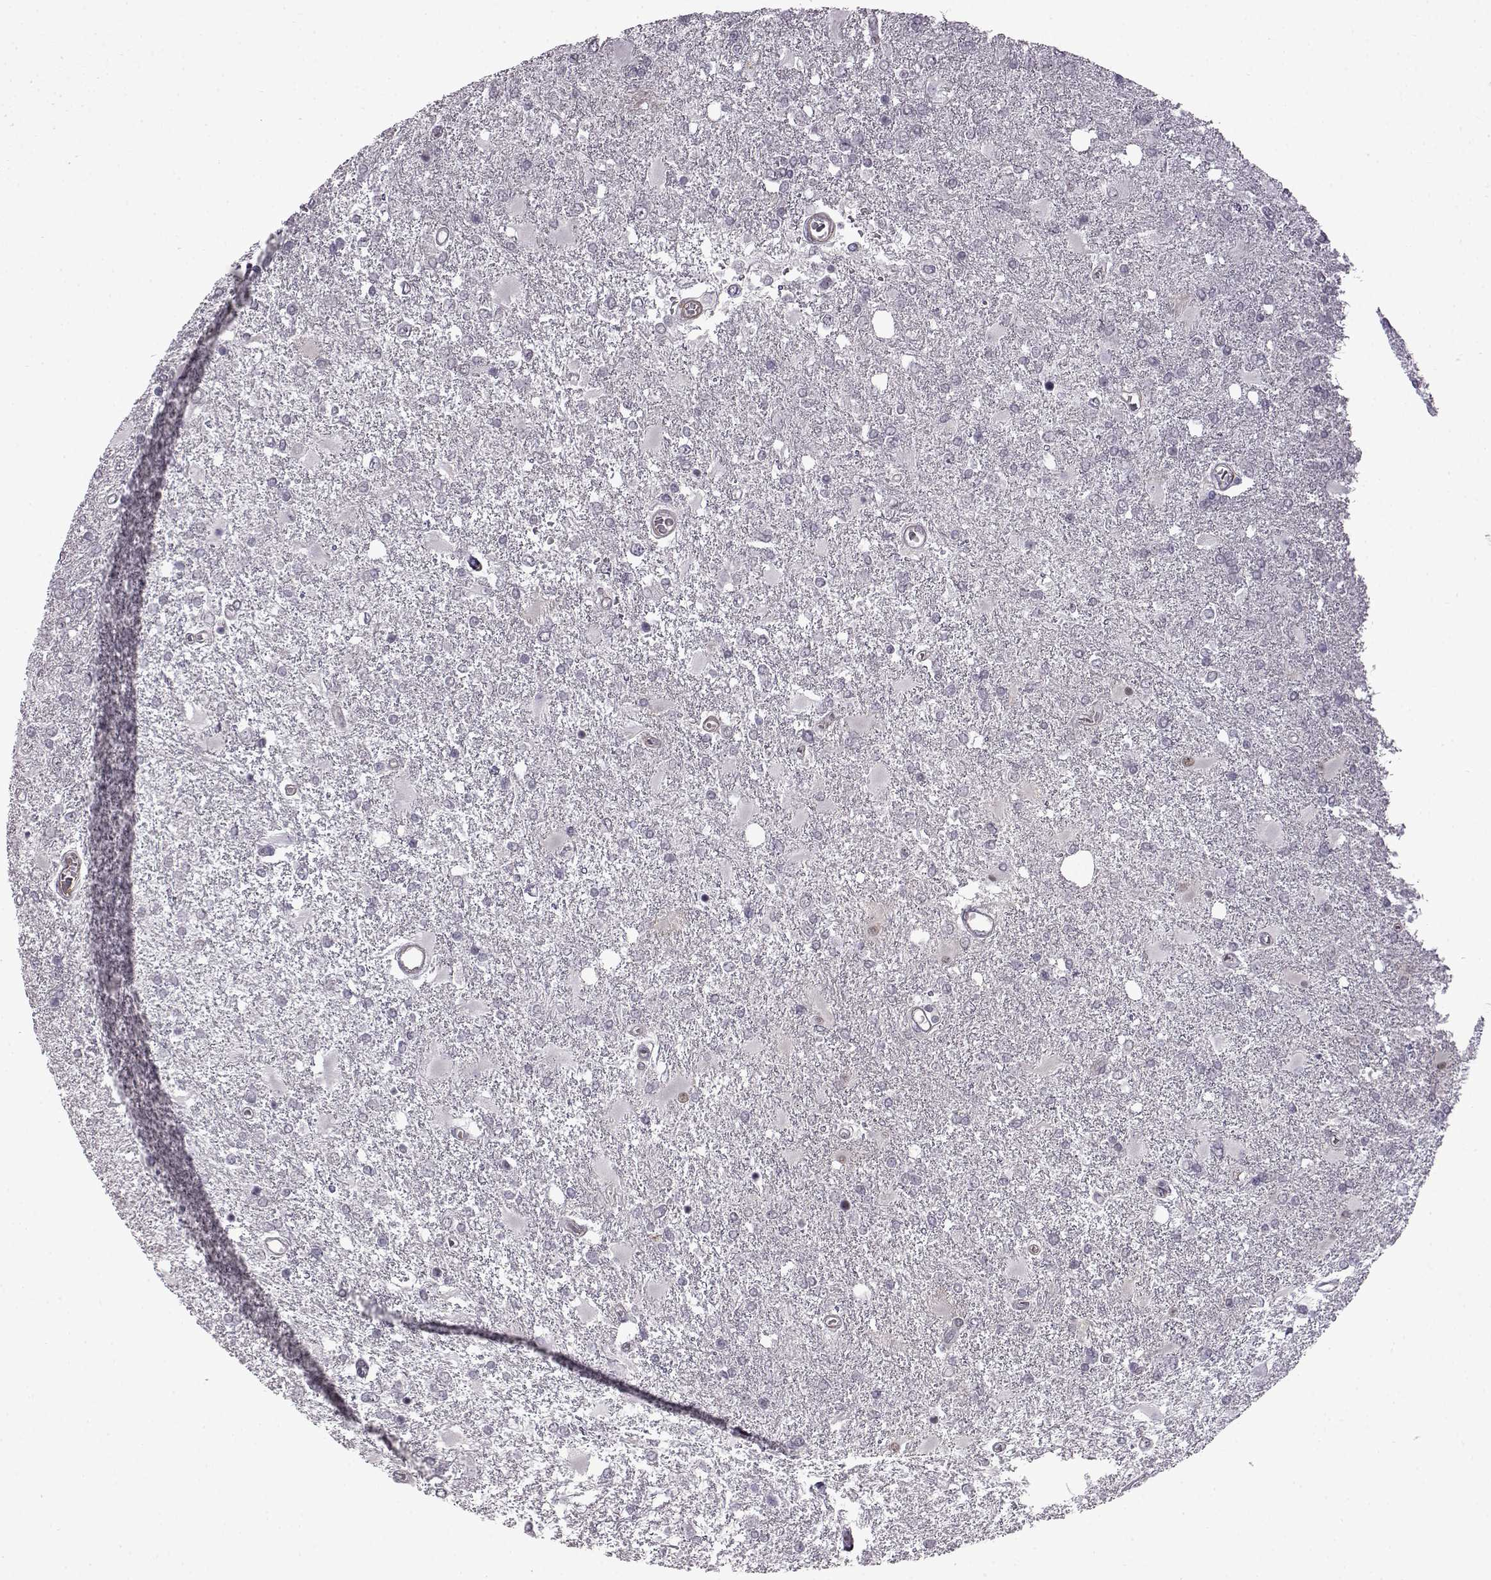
{"staining": {"intensity": "negative", "quantity": "none", "location": "none"}, "tissue": "glioma", "cell_type": "Tumor cells", "image_type": "cancer", "snomed": [{"axis": "morphology", "description": "Glioma, malignant, High grade"}, {"axis": "topography", "description": "Cerebral cortex"}], "caption": "IHC histopathology image of human high-grade glioma (malignant) stained for a protein (brown), which displays no expression in tumor cells.", "gene": "SYNPO2", "patient": {"sex": "male", "age": 79}}